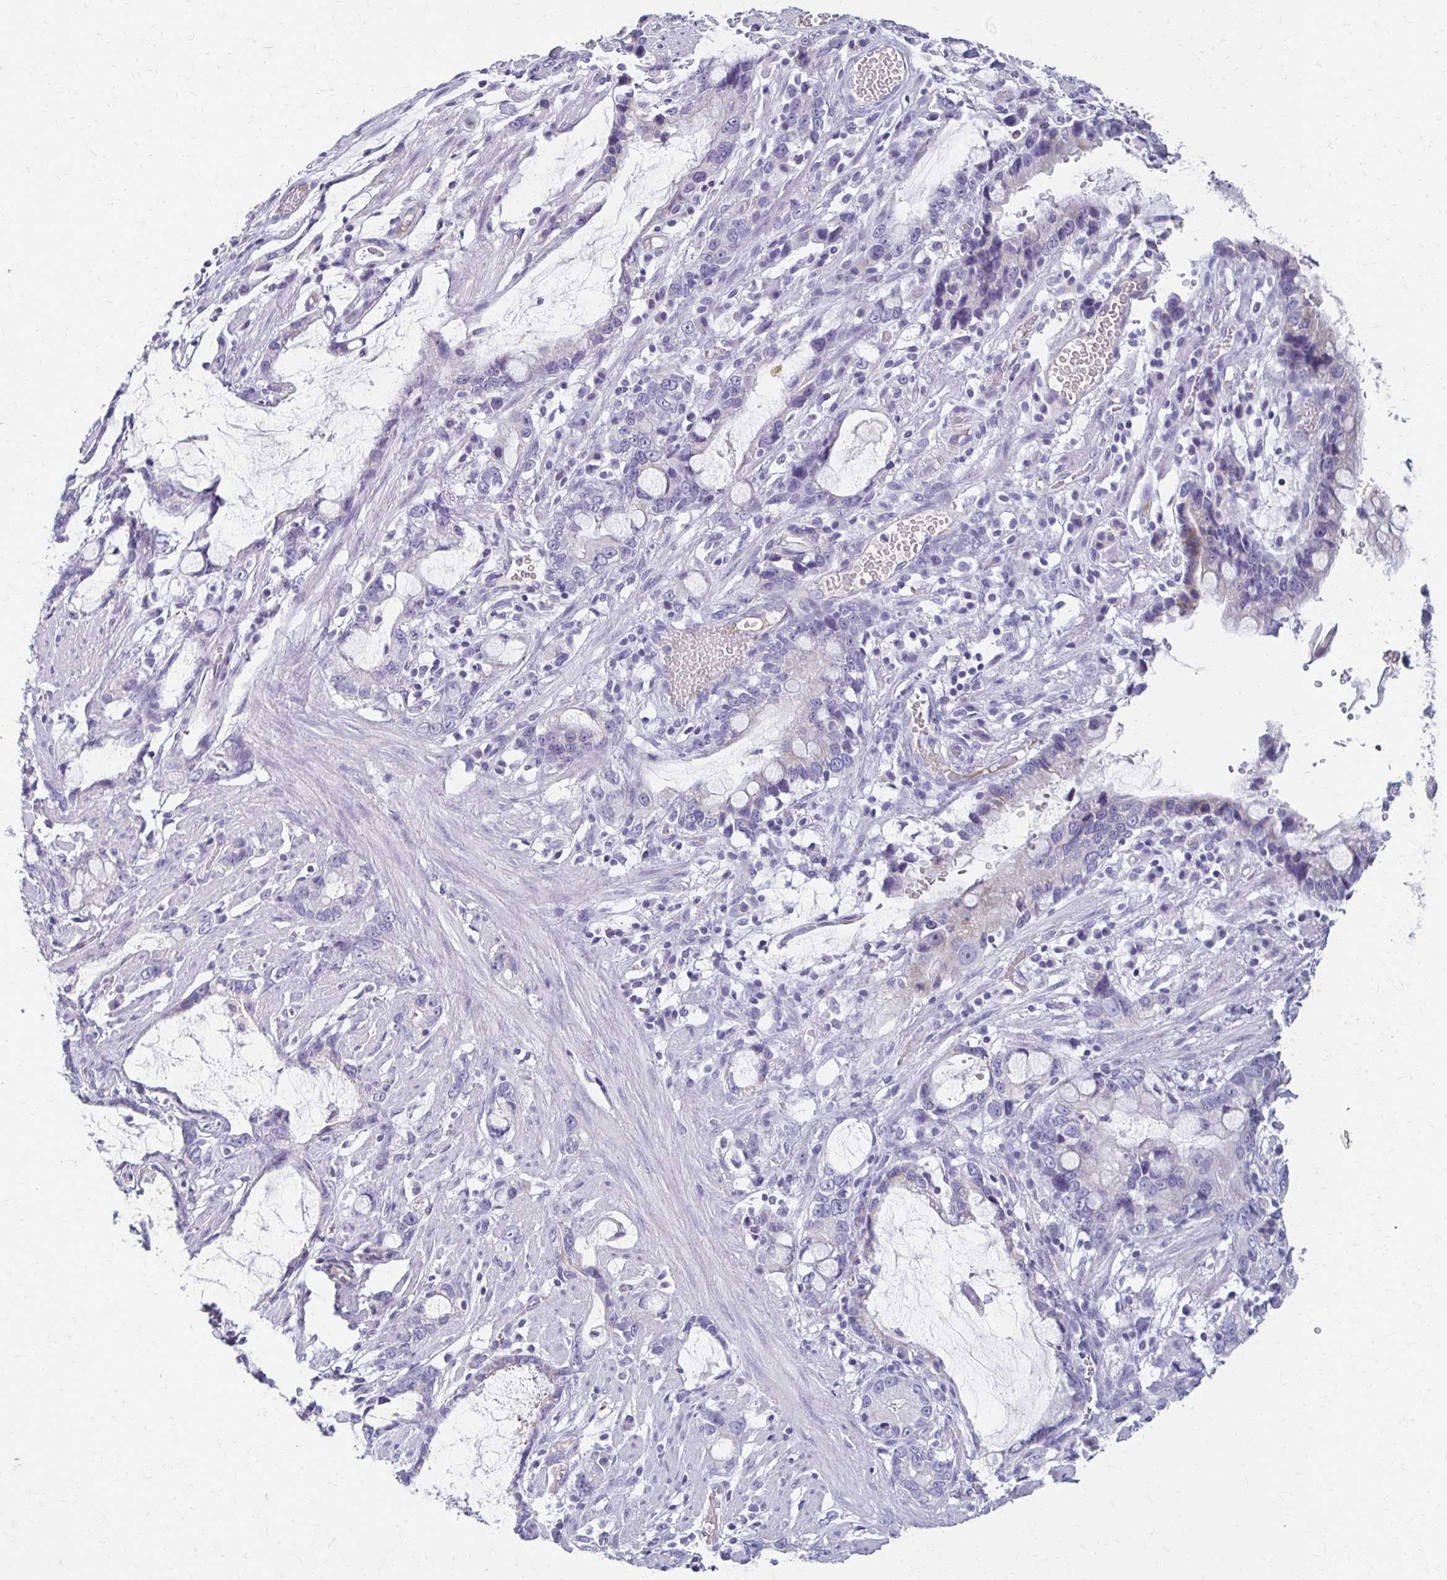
{"staining": {"intensity": "negative", "quantity": "none", "location": "none"}, "tissue": "stomach cancer", "cell_type": "Tumor cells", "image_type": "cancer", "snomed": [{"axis": "morphology", "description": "Adenocarcinoma, NOS"}, {"axis": "topography", "description": "Stomach"}], "caption": "This is an IHC histopathology image of human stomach cancer (adenocarcinoma). There is no expression in tumor cells.", "gene": "BBS12", "patient": {"sex": "male", "age": 55}}